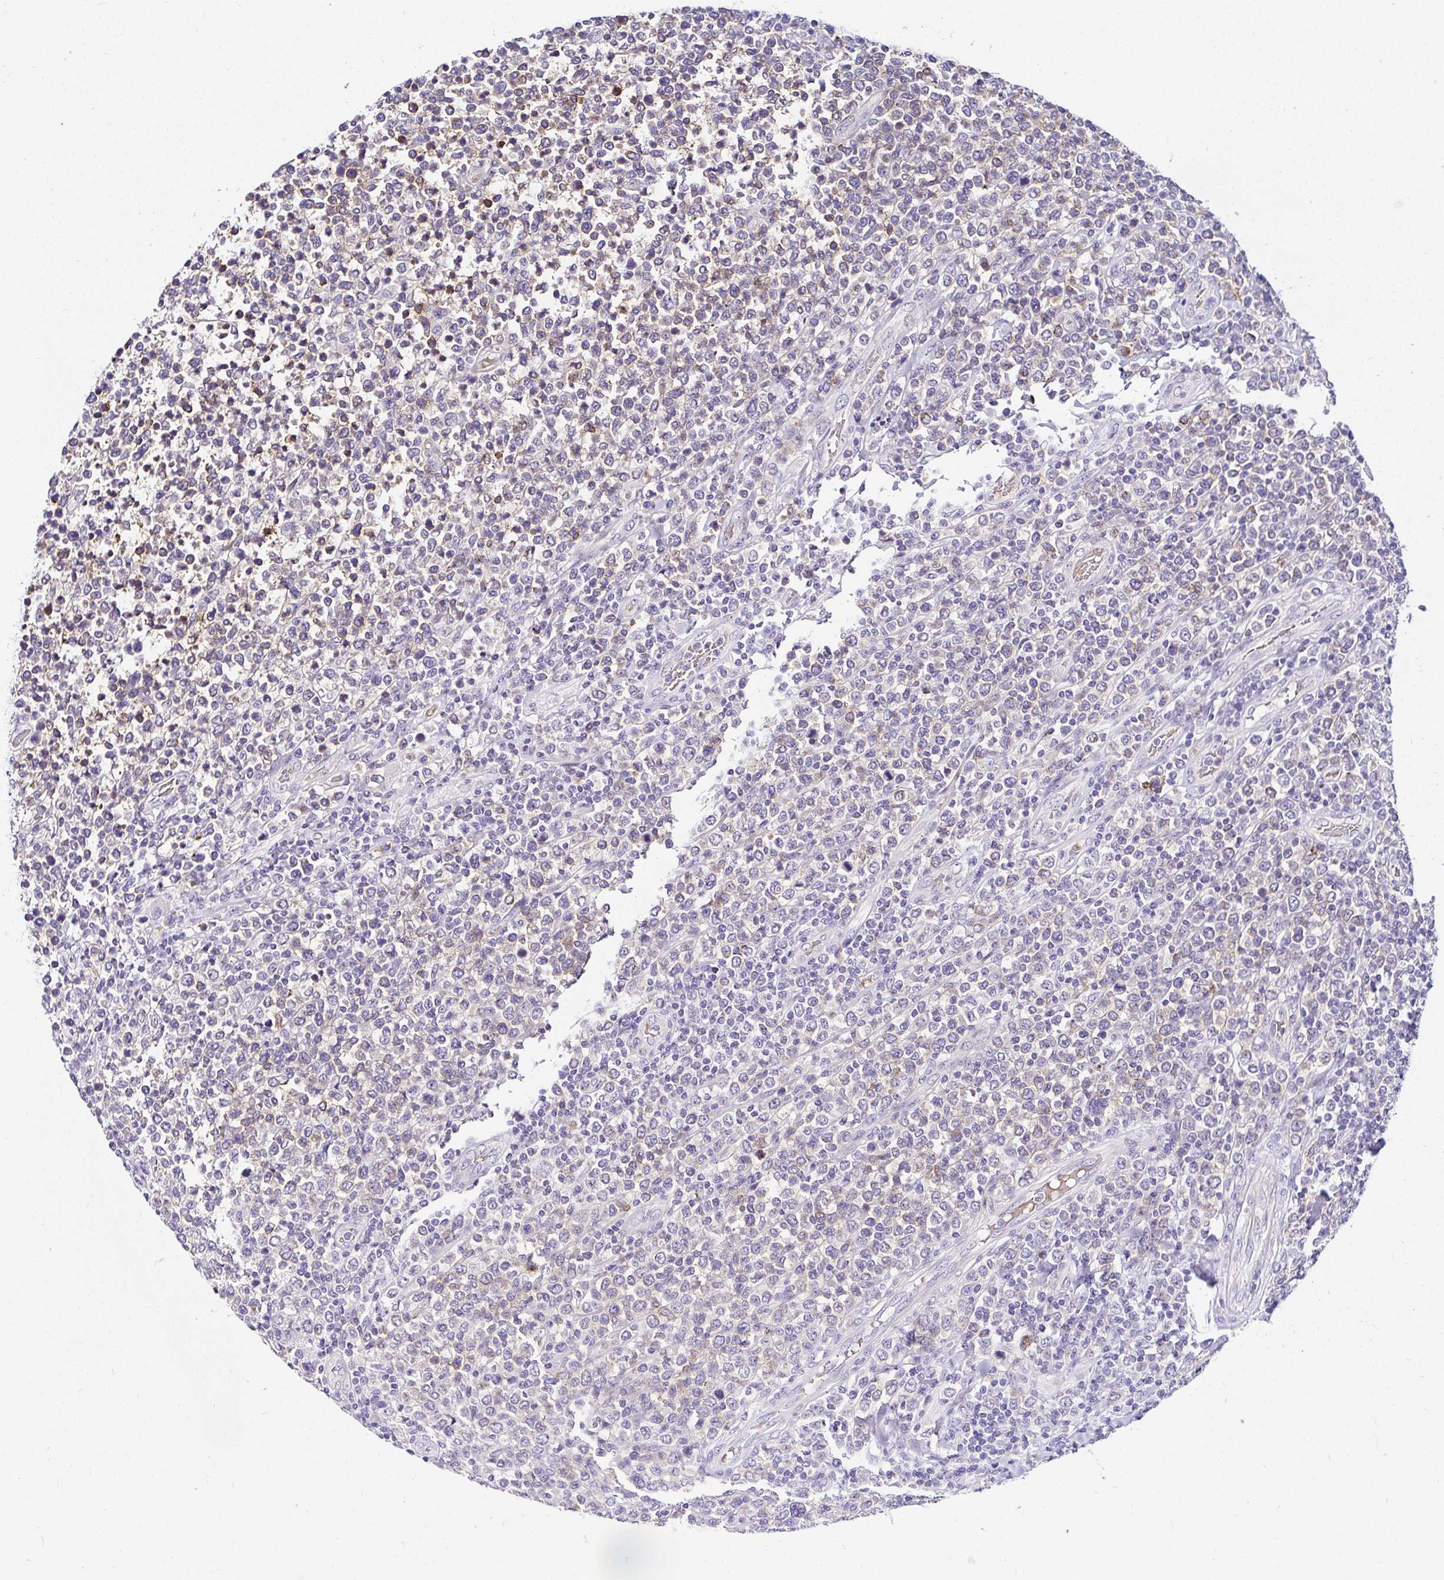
{"staining": {"intensity": "weak", "quantity": "<25%", "location": "cytoplasmic/membranous"}, "tissue": "lymphoma", "cell_type": "Tumor cells", "image_type": "cancer", "snomed": [{"axis": "morphology", "description": "Malignant lymphoma, non-Hodgkin's type, High grade"}, {"axis": "topography", "description": "Soft tissue"}], "caption": "The photomicrograph demonstrates no staining of tumor cells in high-grade malignant lymphoma, non-Hodgkin's type.", "gene": "DEPDC5", "patient": {"sex": "female", "age": 56}}